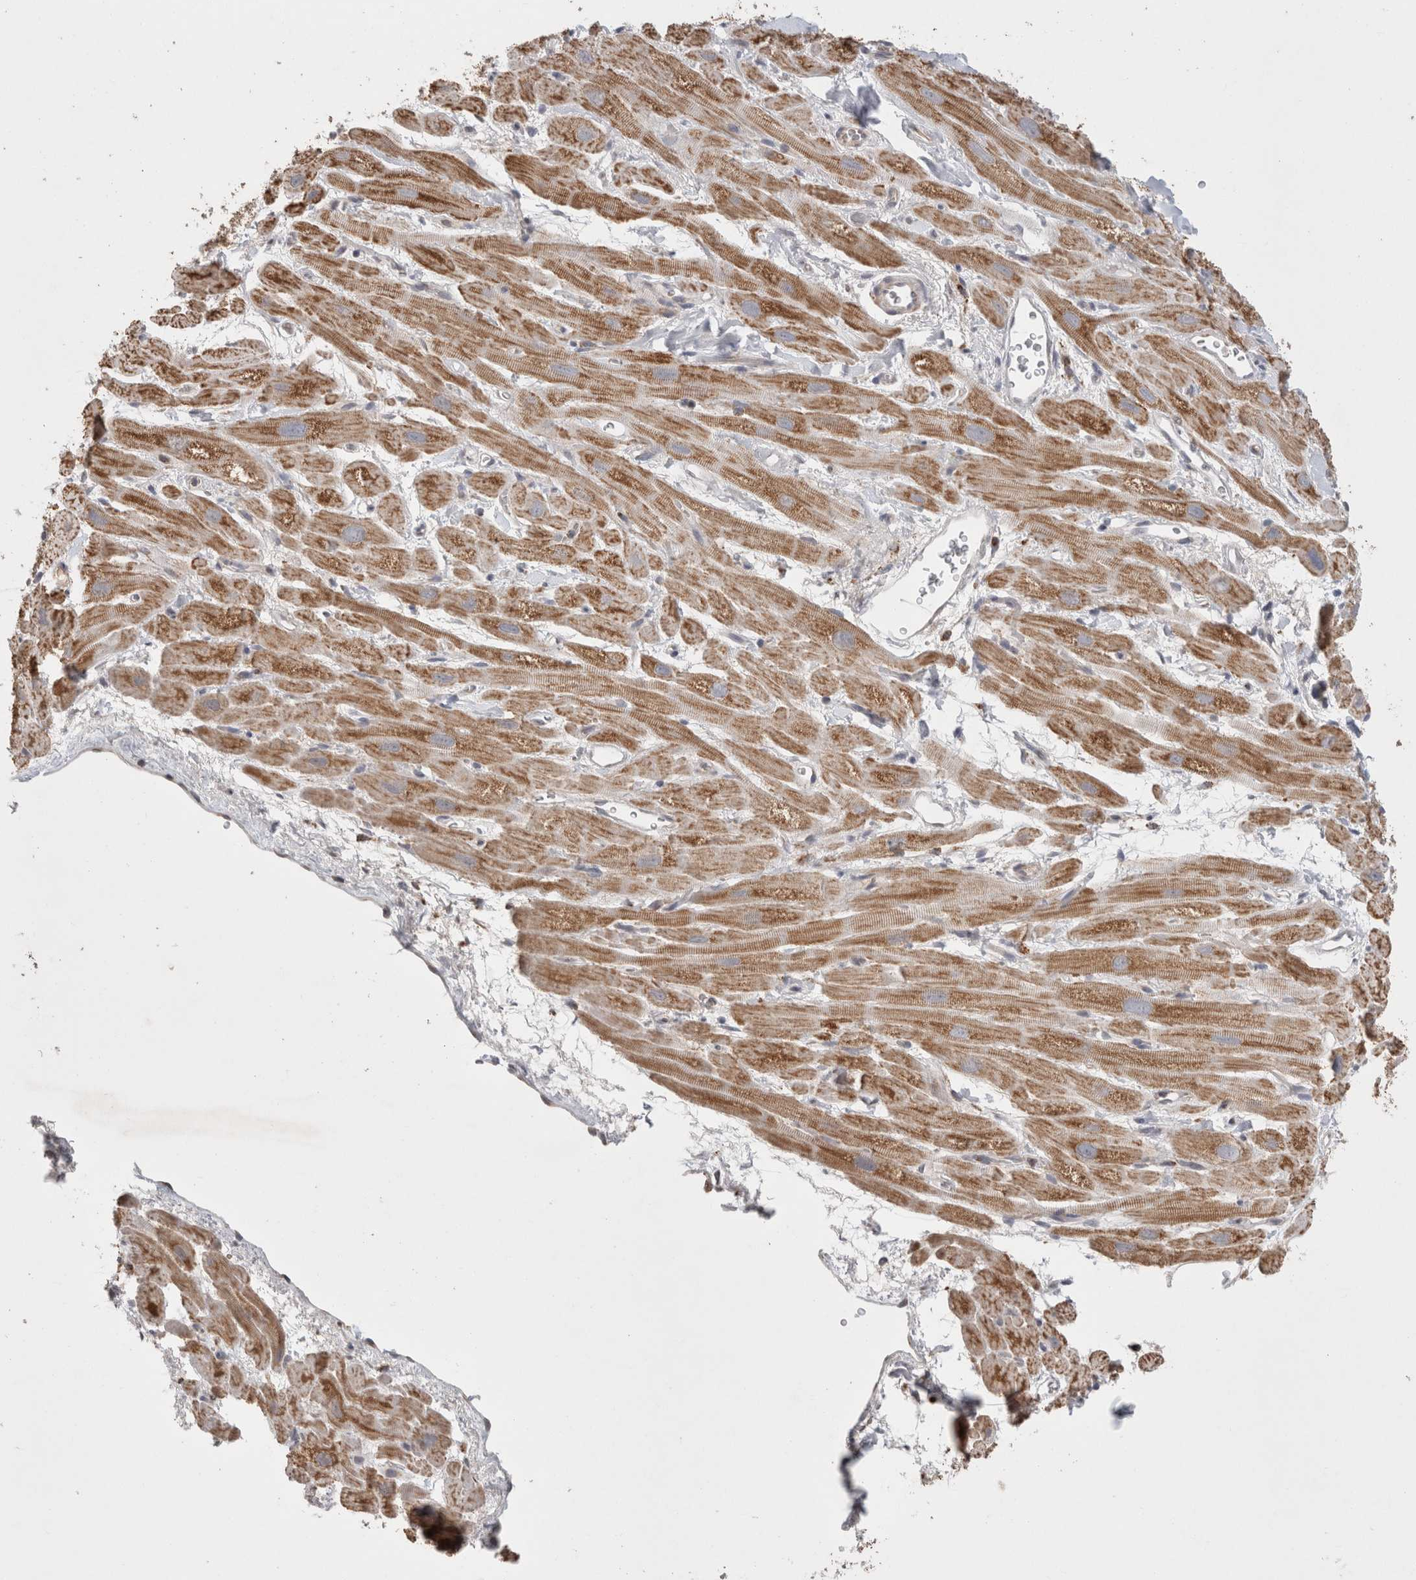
{"staining": {"intensity": "moderate", "quantity": ">75%", "location": "cytoplasmic/membranous"}, "tissue": "heart muscle", "cell_type": "Cardiomyocytes", "image_type": "normal", "snomed": [{"axis": "morphology", "description": "Normal tissue, NOS"}, {"axis": "topography", "description": "Heart"}], "caption": "About >75% of cardiomyocytes in benign heart muscle display moderate cytoplasmic/membranous protein positivity as visualized by brown immunohistochemical staining.", "gene": "HROB", "patient": {"sex": "male", "age": 49}}